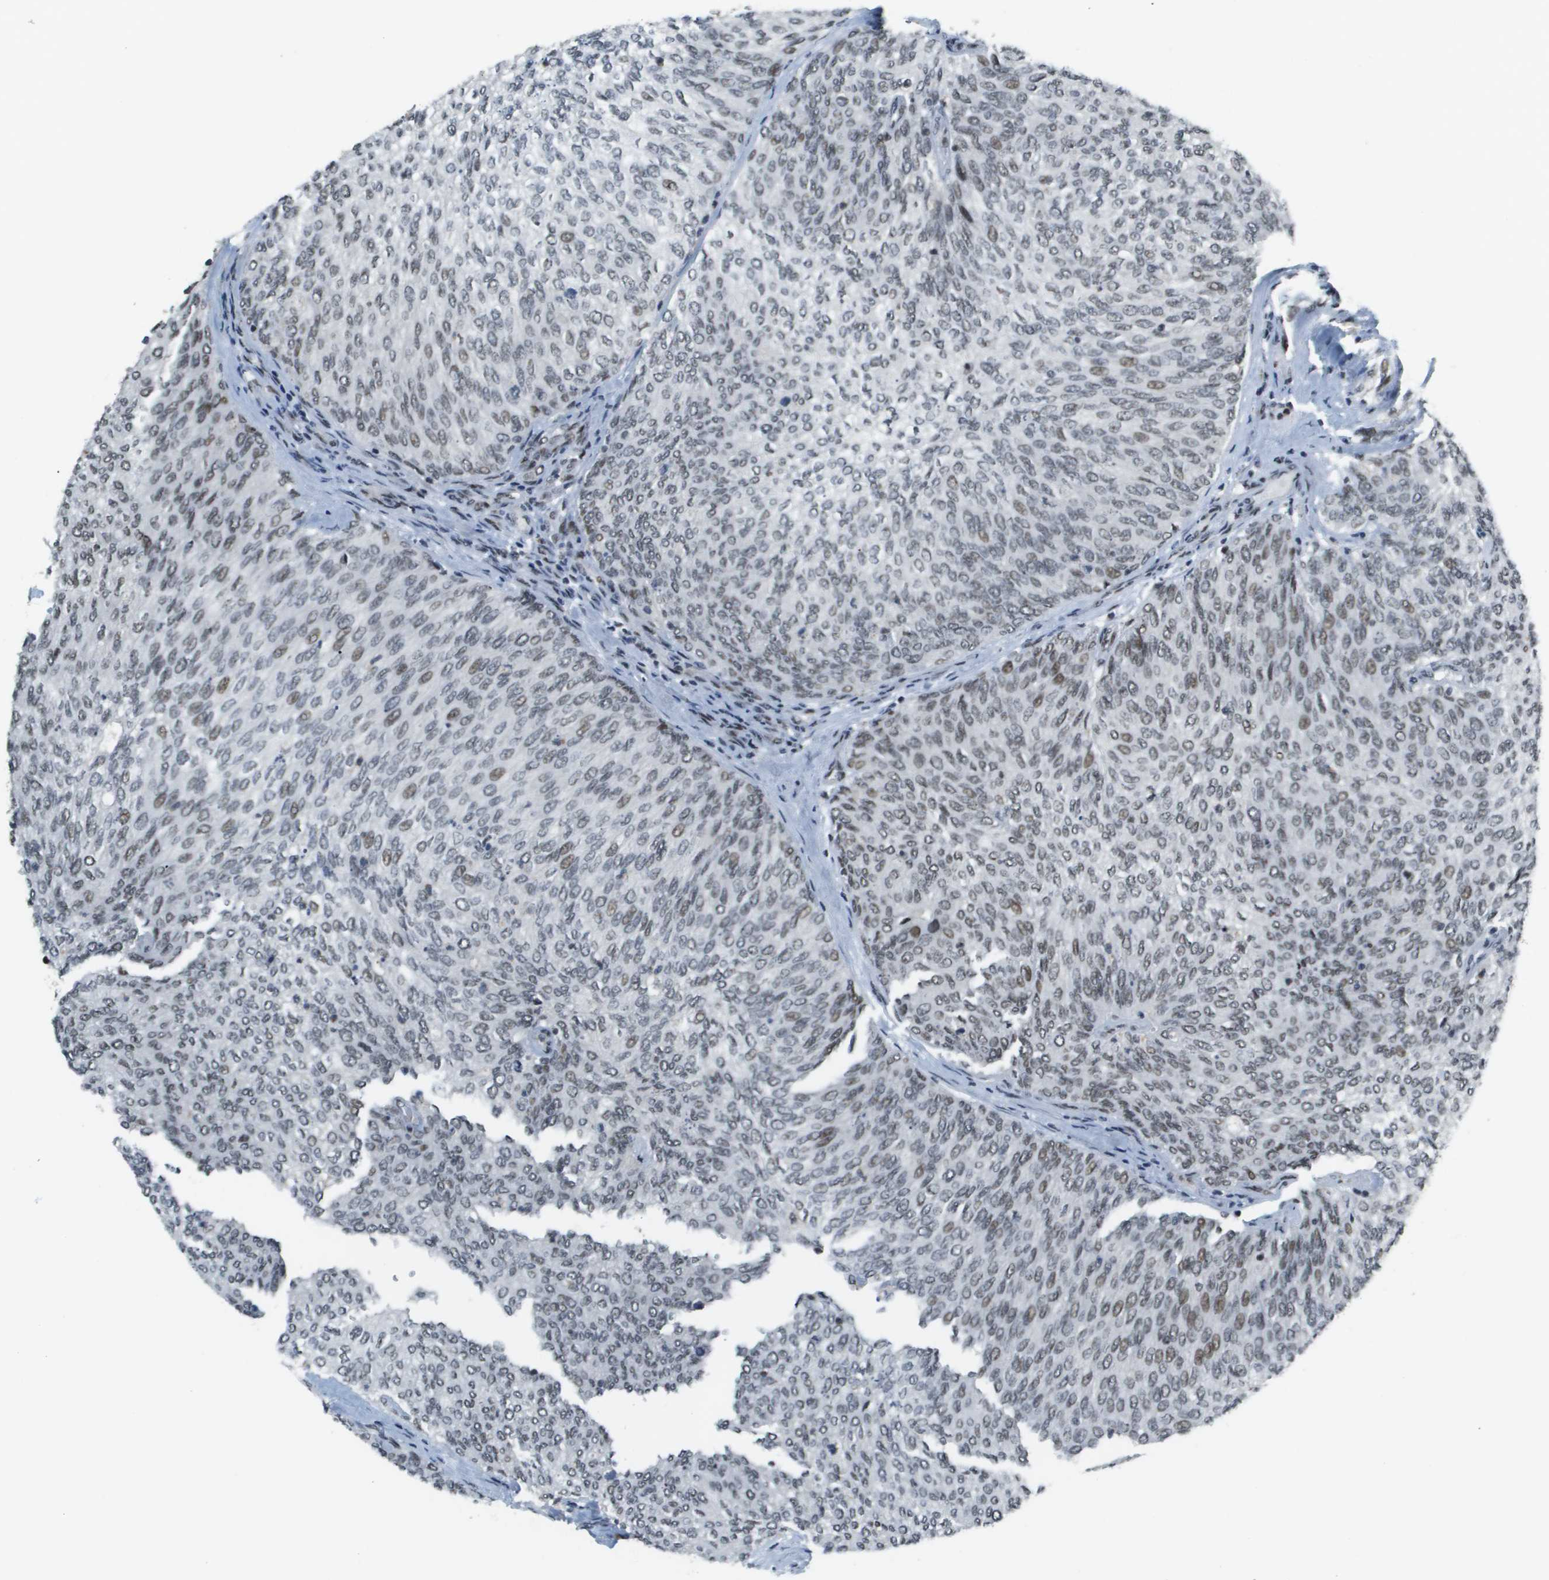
{"staining": {"intensity": "moderate", "quantity": "<25%", "location": "nuclear"}, "tissue": "urothelial cancer", "cell_type": "Tumor cells", "image_type": "cancer", "snomed": [{"axis": "morphology", "description": "Urothelial carcinoma, Low grade"}, {"axis": "topography", "description": "Urinary bladder"}], "caption": "Protein staining of urothelial cancer tissue demonstrates moderate nuclear expression in about <25% of tumor cells. The staining was performed using DAB, with brown indicating positive protein expression. Nuclei are stained blue with hematoxylin.", "gene": "IRF7", "patient": {"sex": "female", "age": 79}}